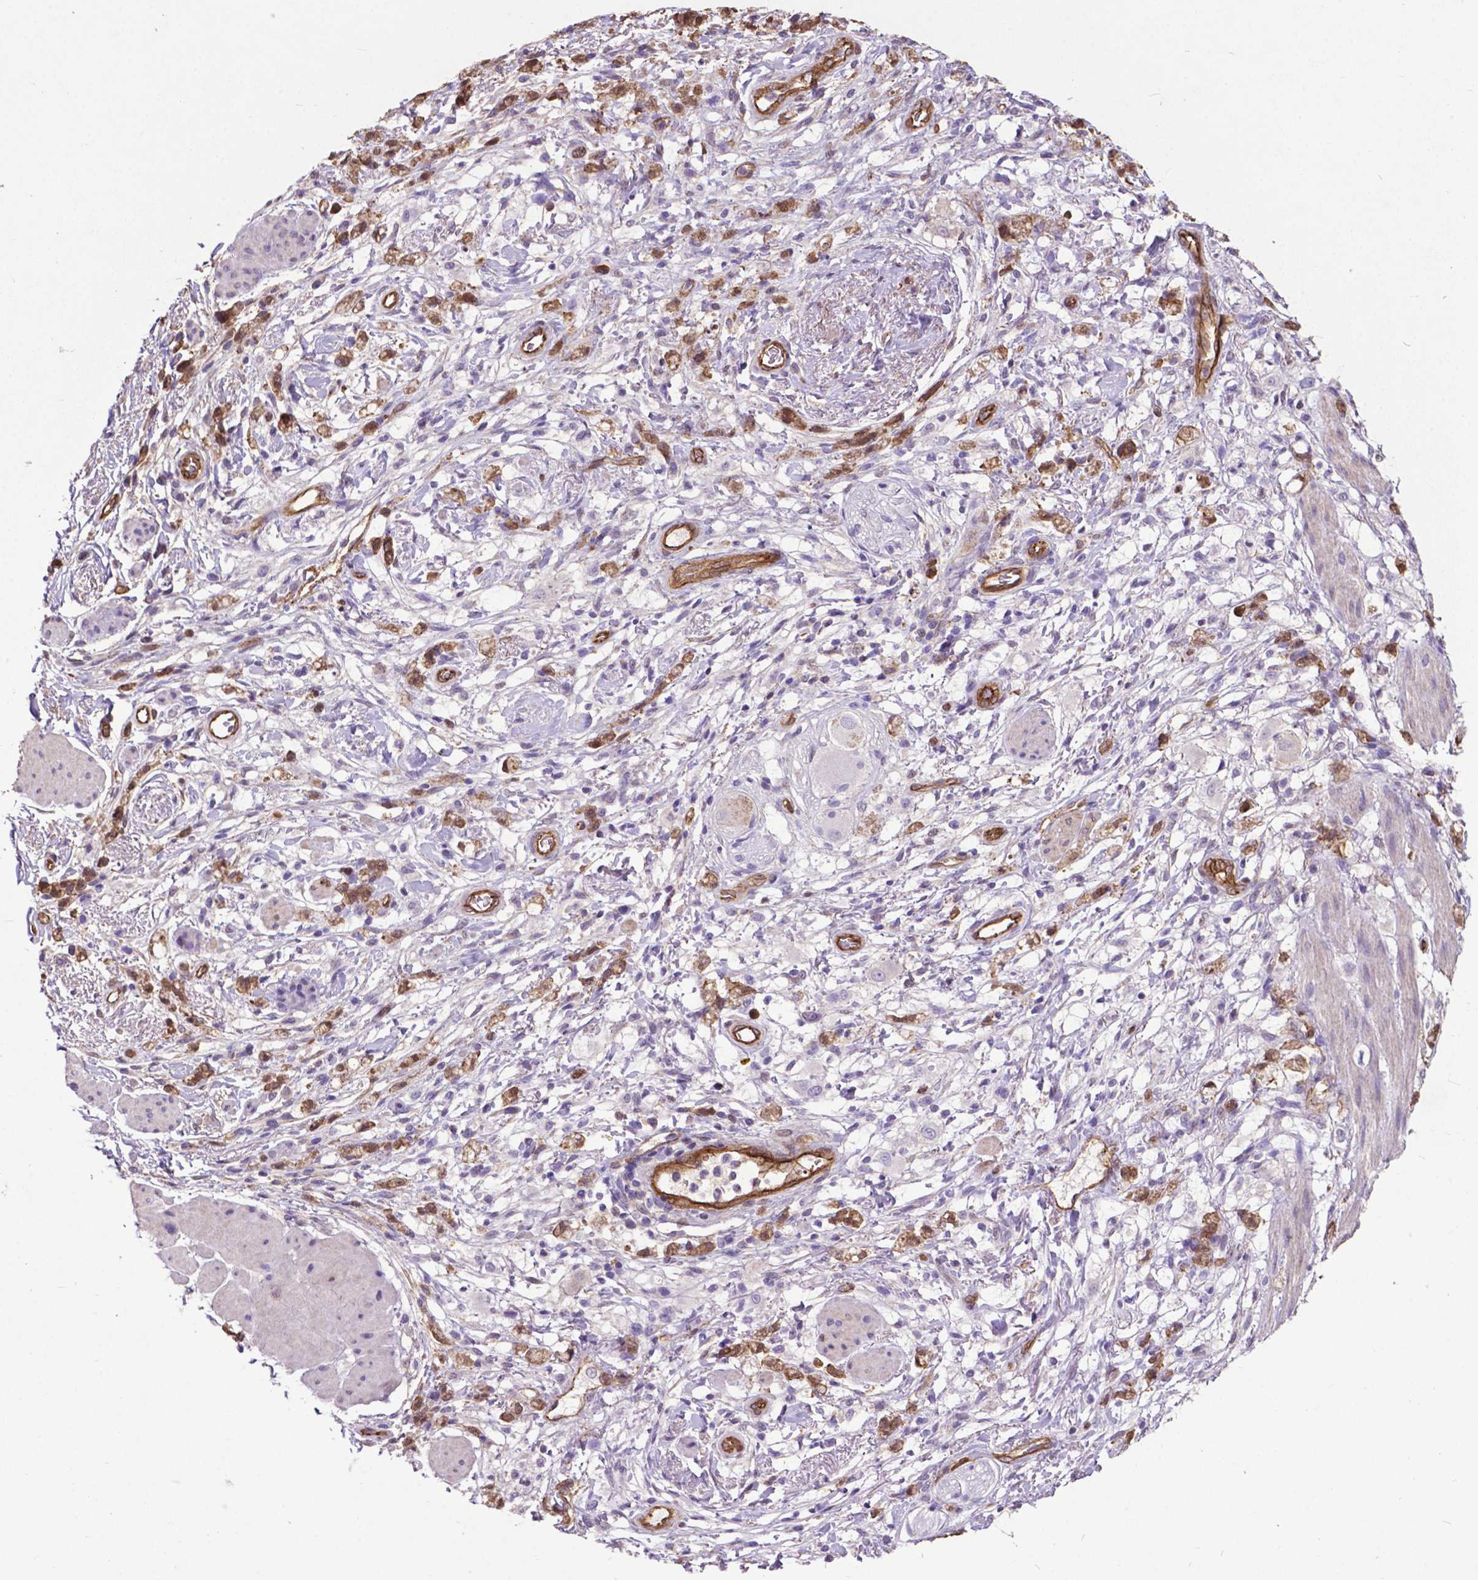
{"staining": {"intensity": "negative", "quantity": "none", "location": "none"}, "tissue": "stomach cancer", "cell_type": "Tumor cells", "image_type": "cancer", "snomed": [{"axis": "morphology", "description": "Adenocarcinoma, NOS"}, {"axis": "topography", "description": "Stomach"}], "caption": "Immunohistochemical staining of stomach adenocarcinoma displays no significant positivity in tumor cells.", "gene": "PDLIM1", "patient": {"sex": "female", "age": 60}}